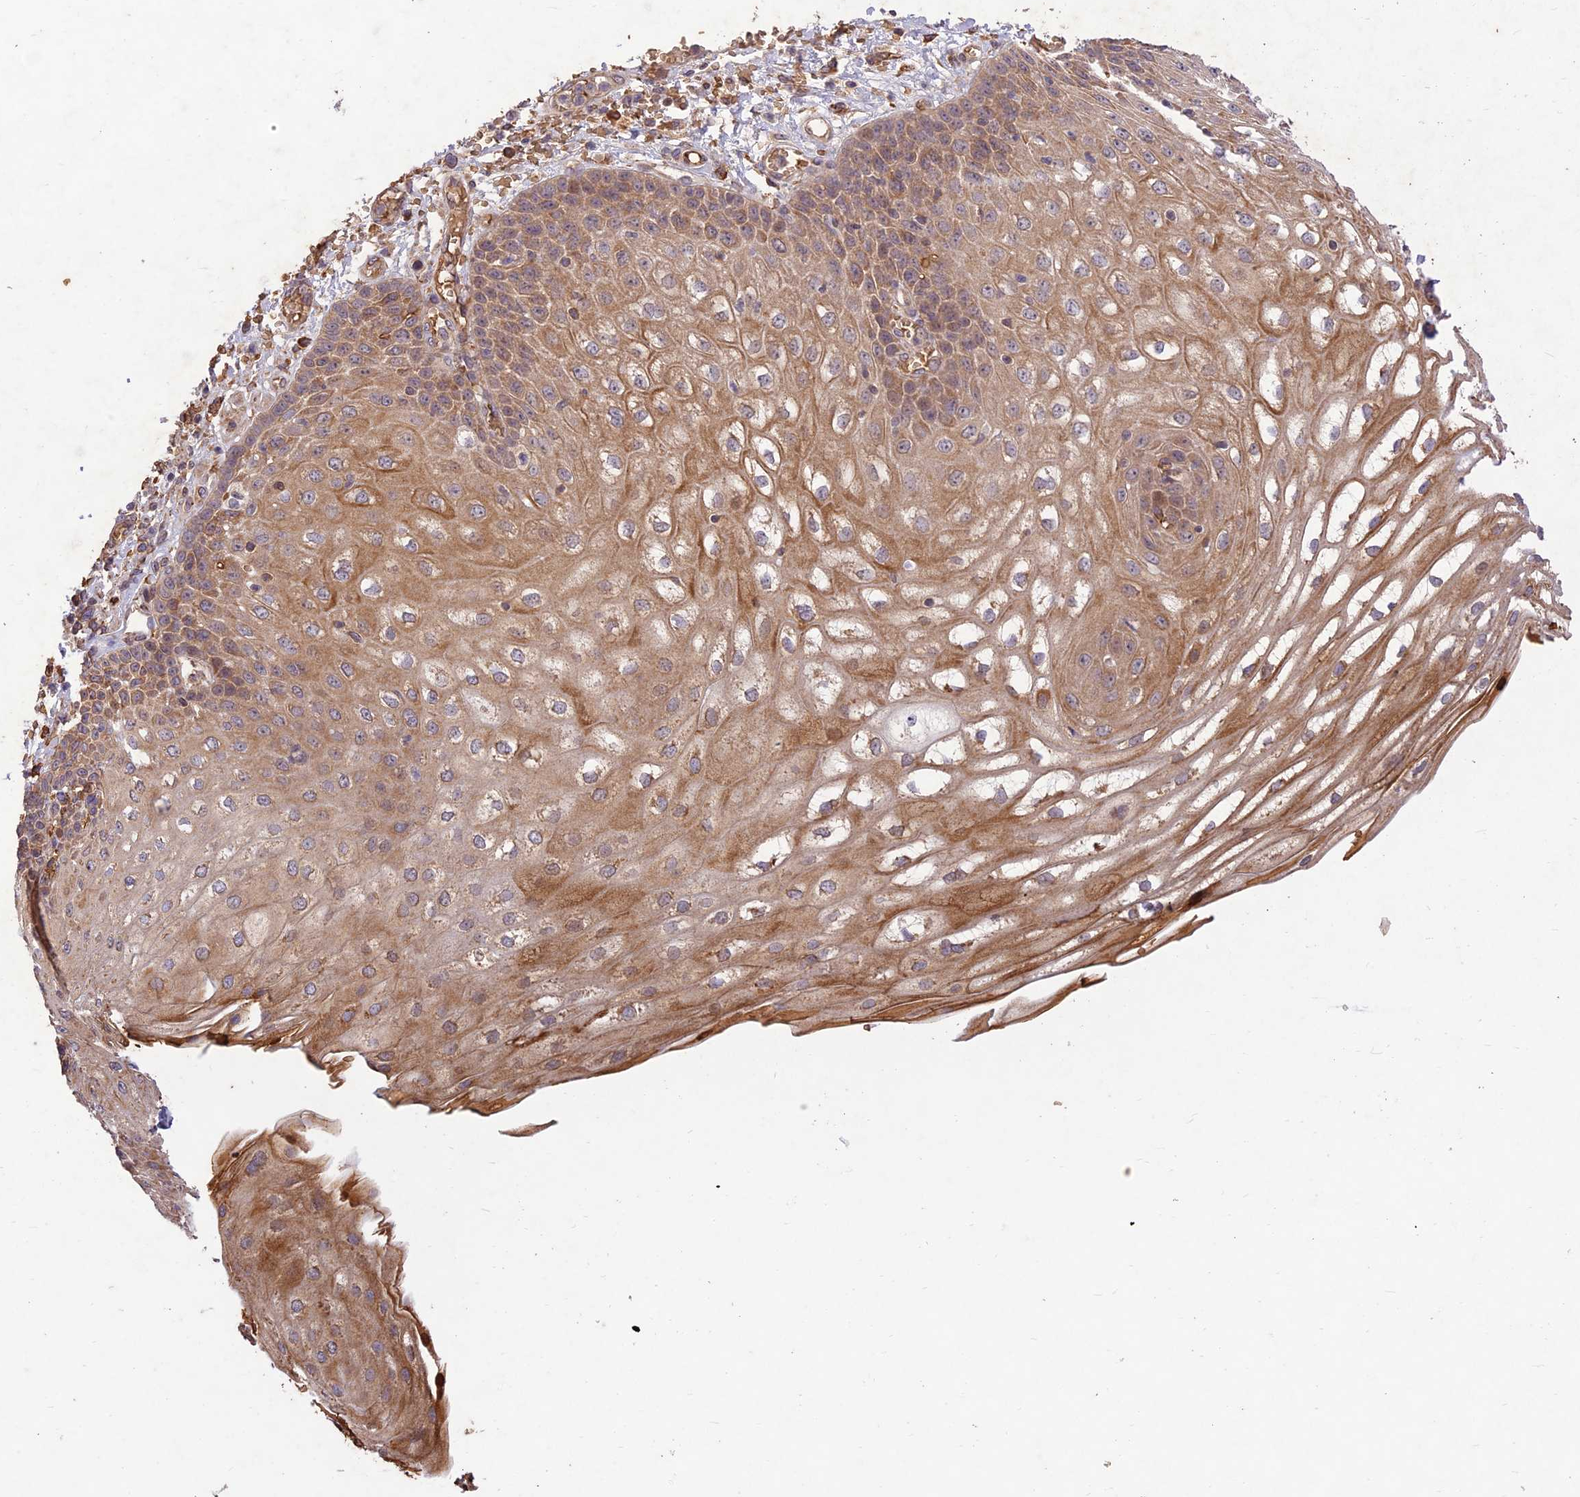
{"staining": {"intensity": "moderate", "quantity": "25%-75%", "location": "cytoplasmic/membranous"}, "tissue": "esophagus", "cell_type": "Squamous epithelial cells", "image_type": "normal", "snomed": [{"axis": "morphology", "description": "Normal tissue, NOS"}, {"axis": "topography", "description": "Esophagus"}], "caption": "Immunohistochemical staining of unremarkable human esophagus shows moderate cytoplasmic/membranous protein staining in about 25%-75% of squamous epithelial cells.", "gene": "PPP1R11", "patient": {"sex": "male", "age": 81}}